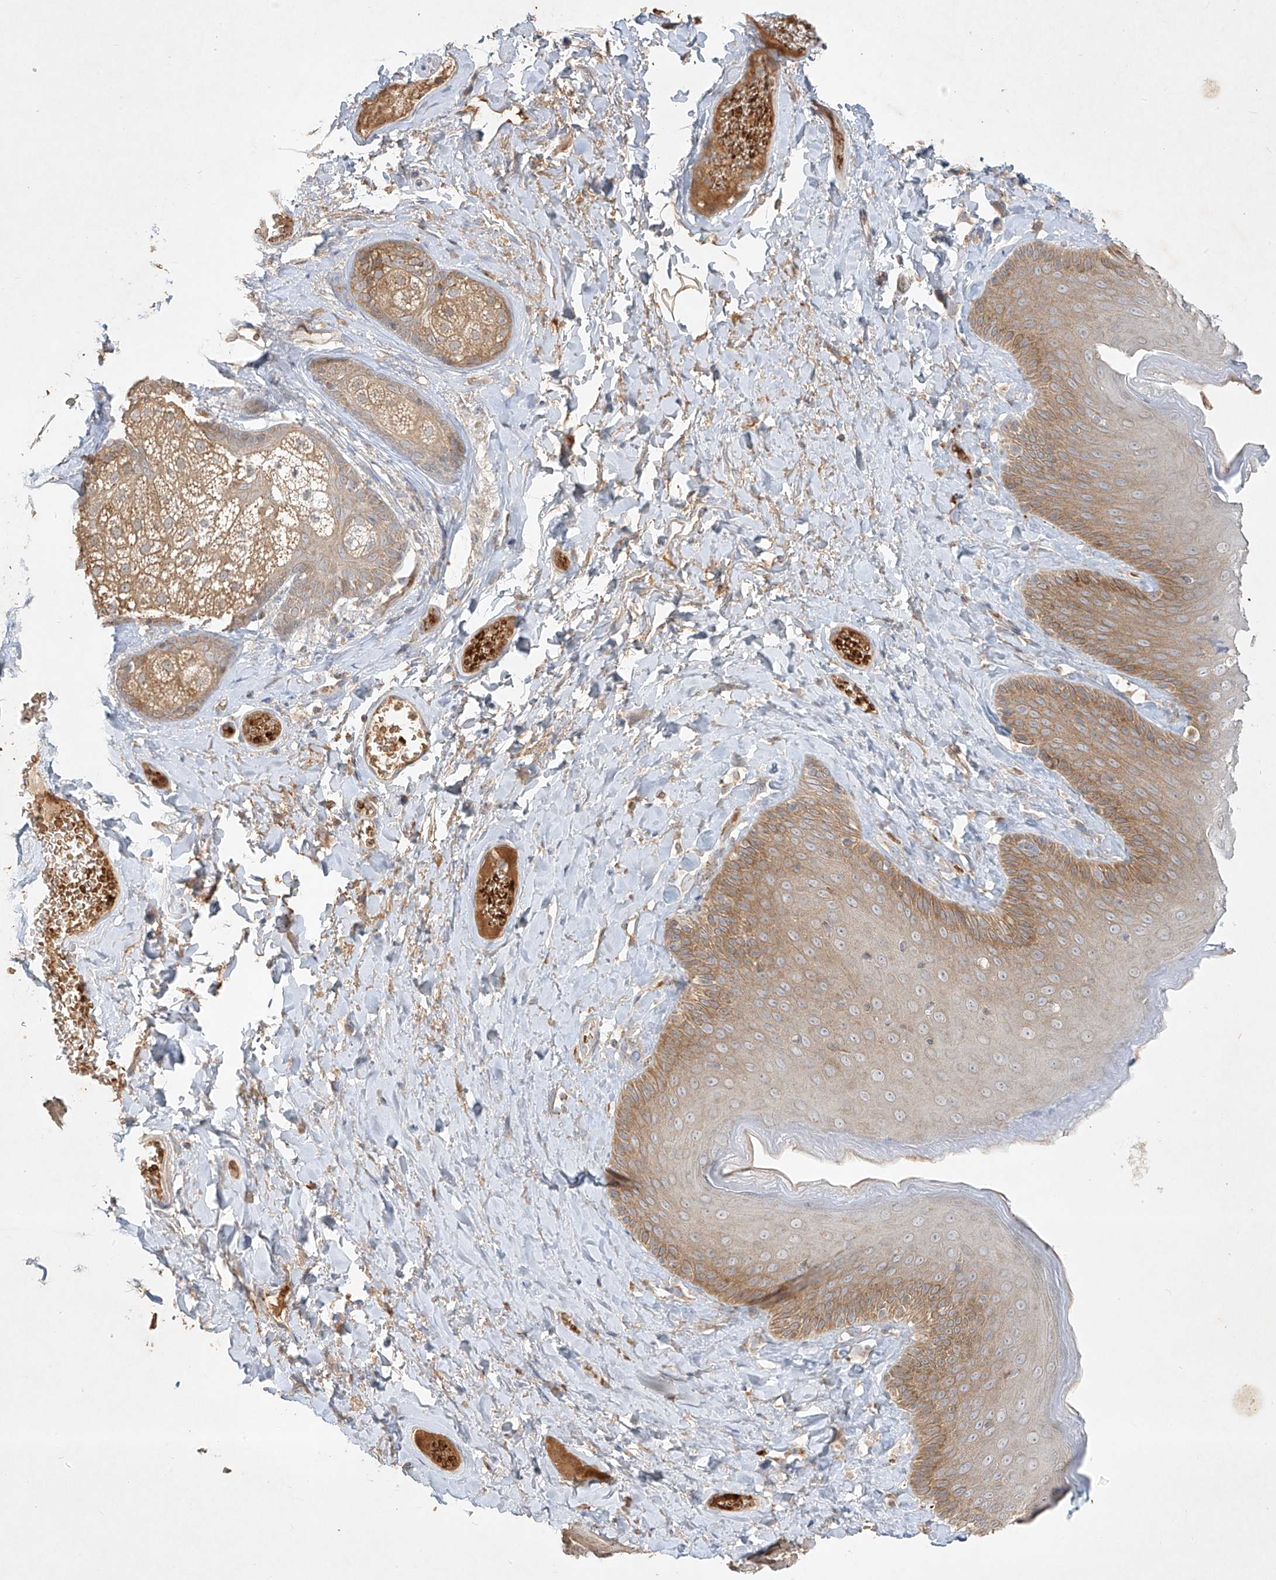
{"staining": {"intensity": "moderate", "quantity": "25%-75%", "location": "cytoplasmic/membranous,nuclear"}, "tissue": "skin", "cell_type": "Epidermal cells", "image_type": "normal", "snomed": [{"axis": "morphology", "description": "Normal tissue, NOS"}, {"axis": "topography", "description": "Anal"}], "caption": "High-magnification brightfield microscopy of normal skin stained with DAB (brown) and counterstained with hematoxylin (blue). epidermal cells exhibit moderate cytoplasmic/membranous,nuclear positivity is present in about25%-75% of cells. The staining was performed using DAB (3,3'-diaminobenzidine) to visualize the protein expression in brown, while the nuclei were stained in blue with hematoxylin (Magnification: 20x).", "gene": "KPNA7", "patient": {"sex": "male", "age": 69}}